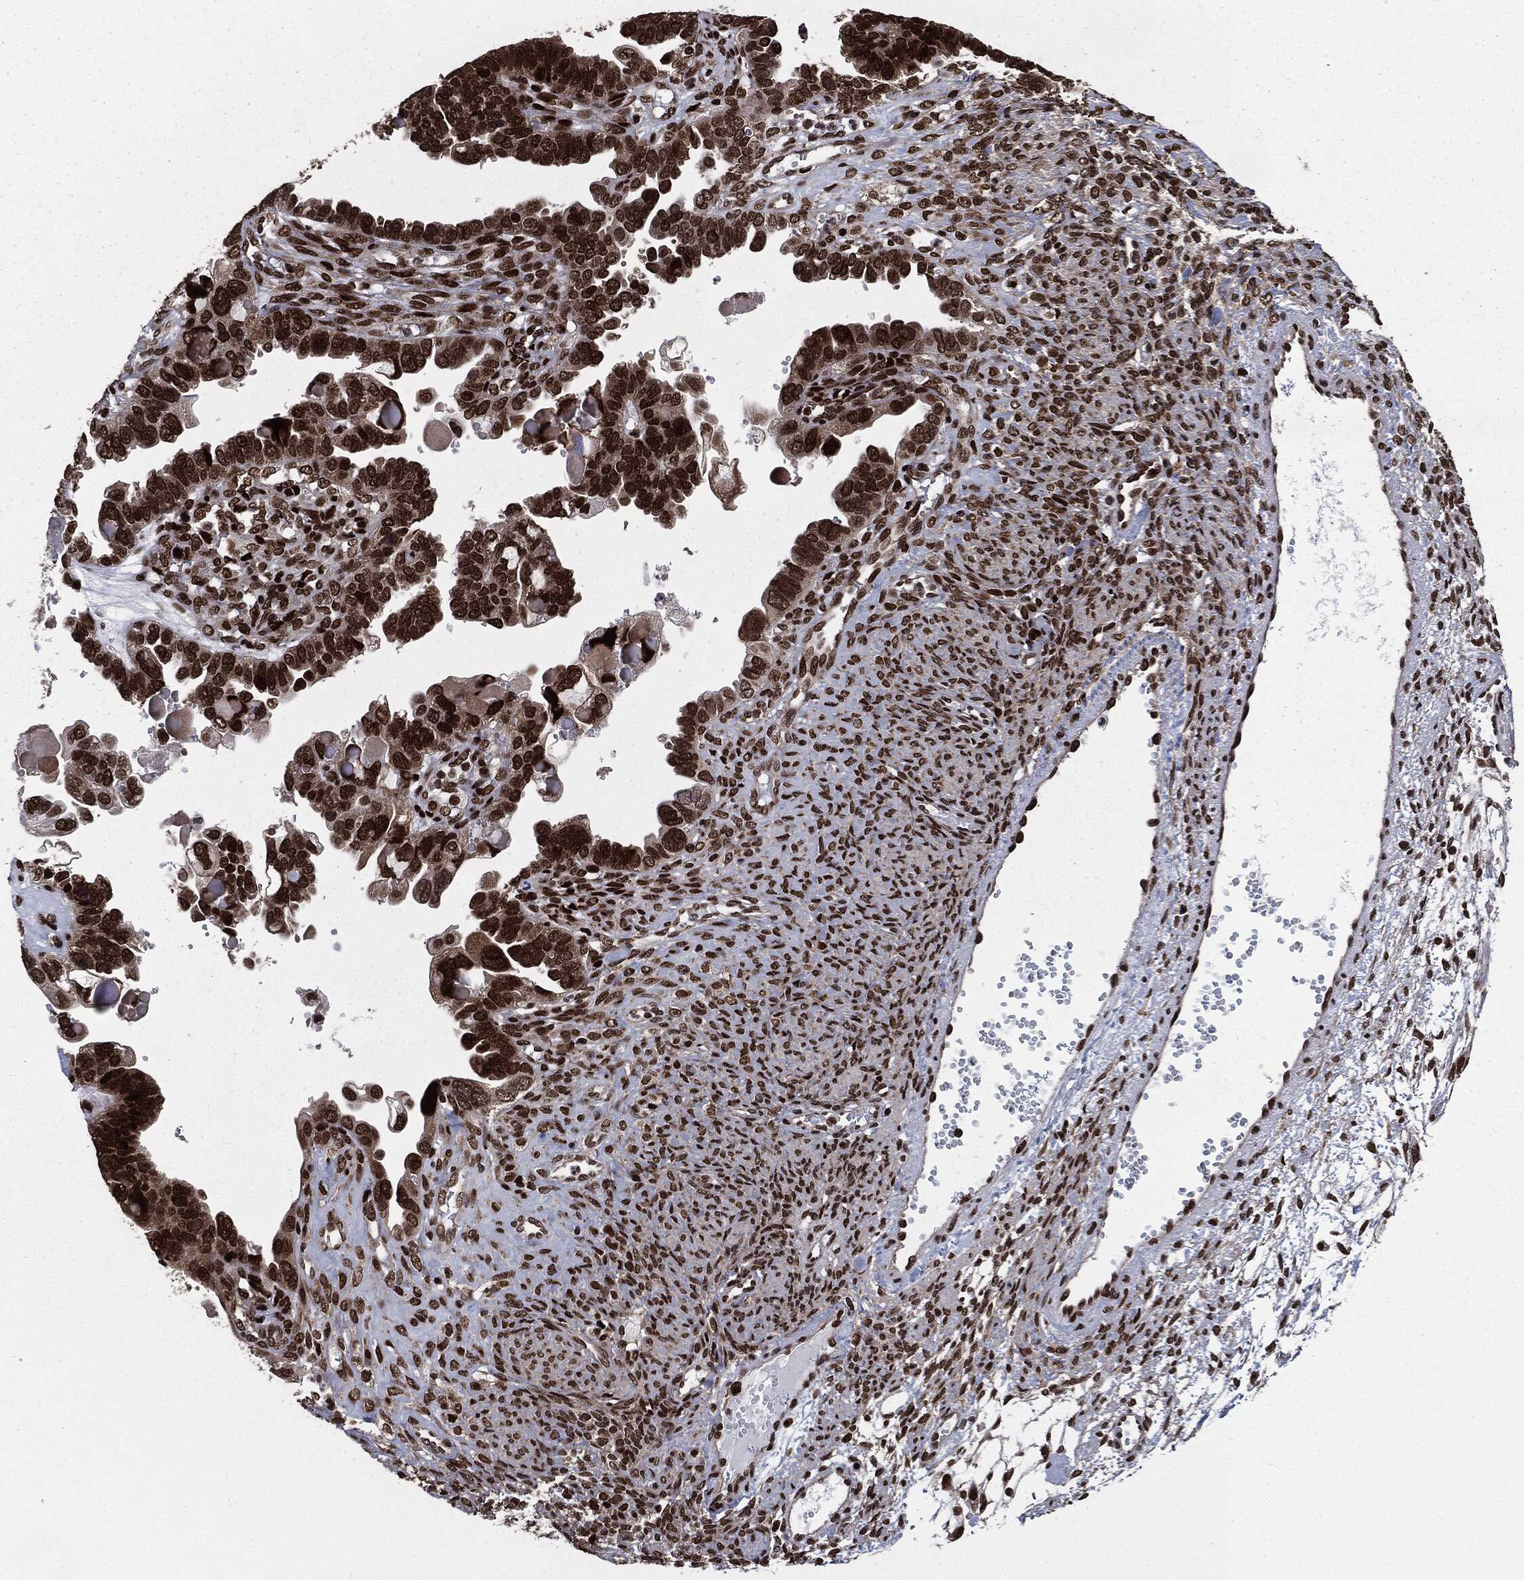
{"staining": {"intensity": "strong", "quantity": ">75%", "location": "nuclear"}, "tissue": "ovarian cancer", "cell_type": "Tumor cells", "image_type": "cancer", "snomed": [{"axis": "morphology", "description": "Cystadenocarcinoma, serous, NOS"}, {"axis": "topography", "description": "Ovary"}], "caption": "Protein expression analysis of human ovarian cancer (serous cystadenocarcinoma) reveals strong nuclear expression in approximately >75% of tumor cells. The staining was performed using DAB, with brown indicating positive protein expression. Nuclei are stained blue with hematoxylin.", "gene": "DVL2", "patient": {"sex": "female", "age": 51}}